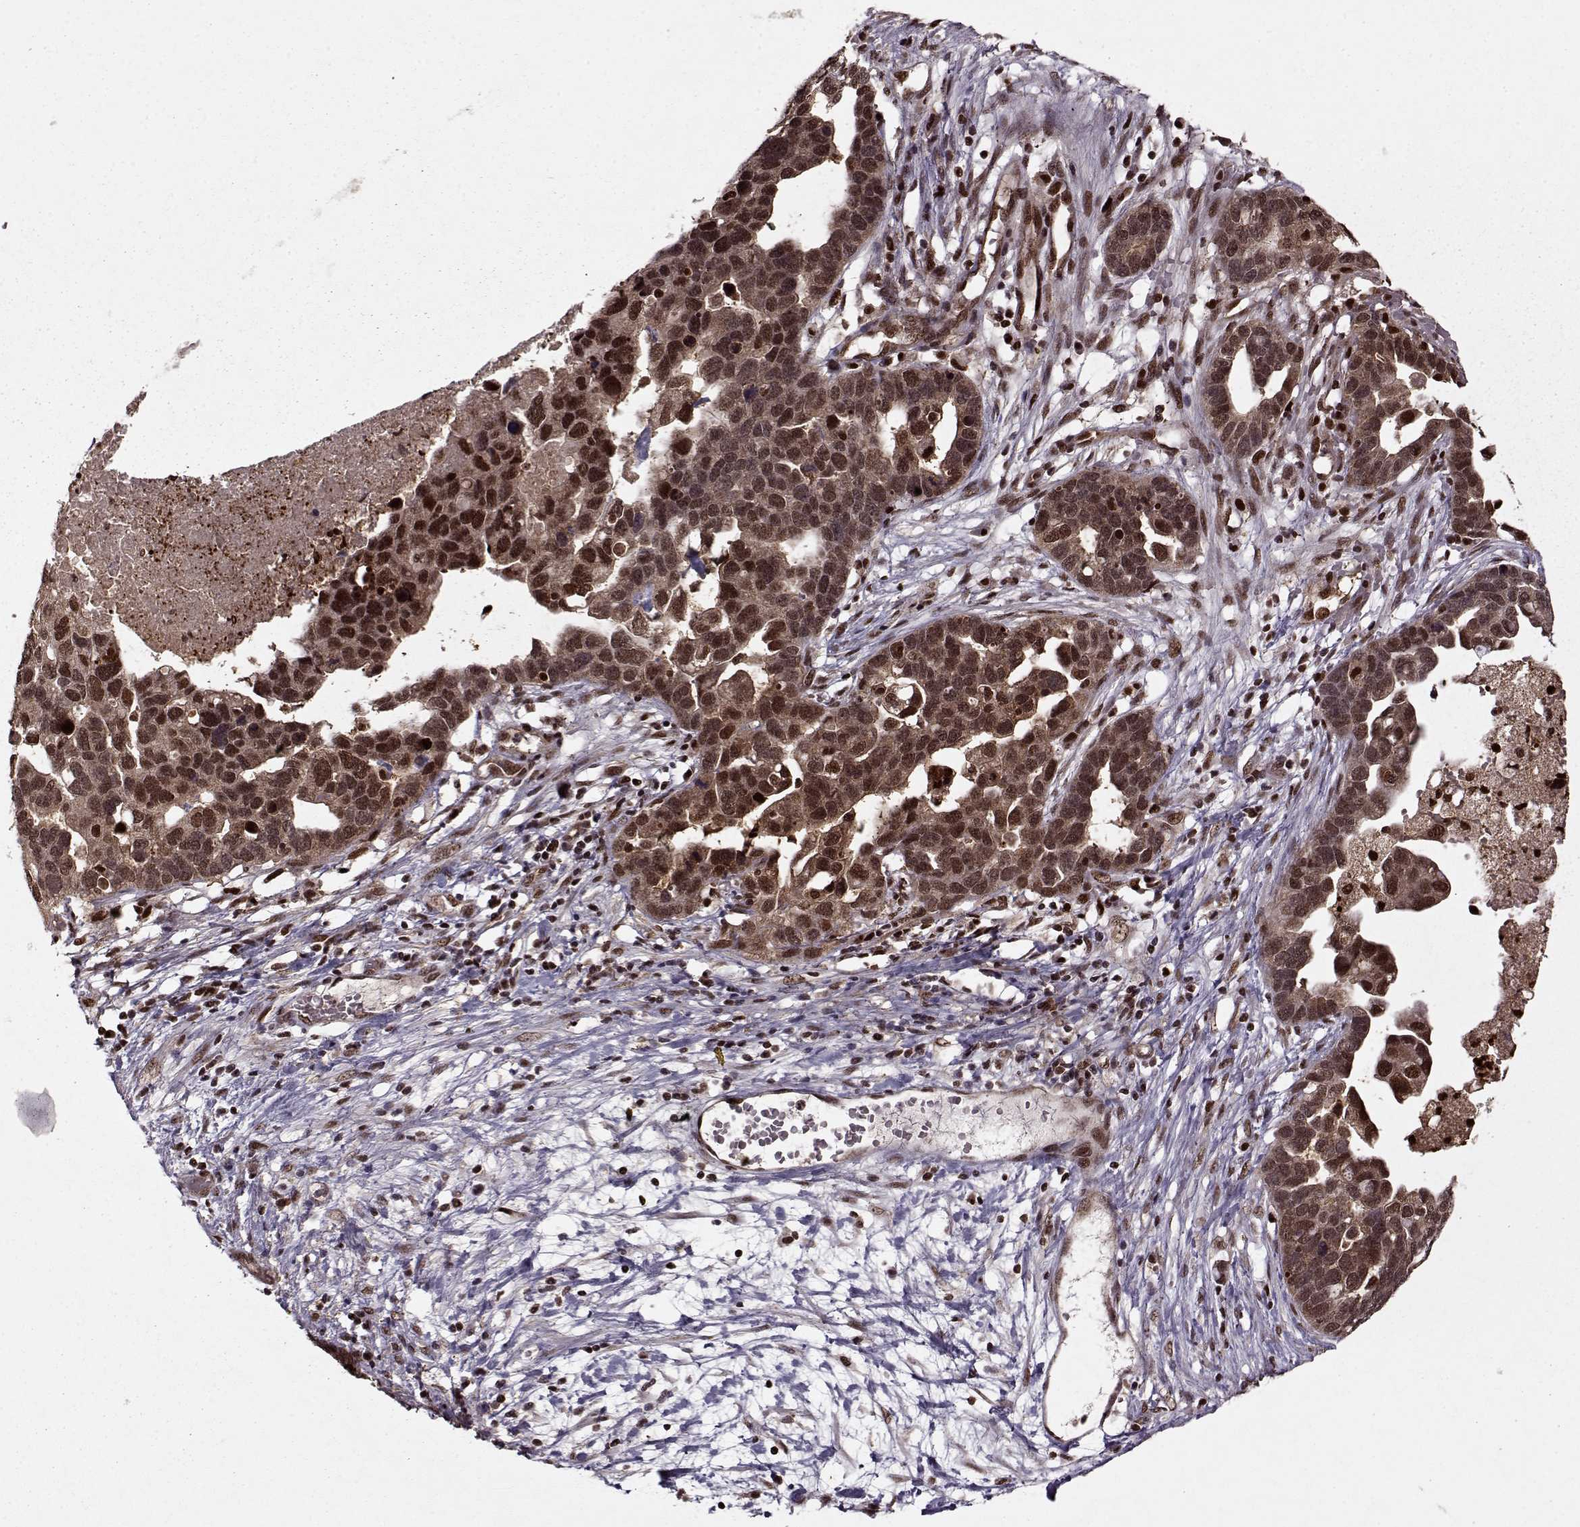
{"staining": {"intensity": "moderate", "quantity": ">75%", "location": "cytoplasmic/membranous,nuclear"}, "tissue": "ovarian cancer", "cell_type": "Tumor cells", "image_type": "cancer", "snomed": [{"axis": "morphology", "description": "Cystadenocarcinoma, serous, NOS"}, {"axis": "topography", "description": "Ovary"}], "caption": "IHC of ovarian serous cystadenocarcinoma exhibits medium levels of moderate cytoplasmic/membranous and nuclear expression in about >75% of tumor cells.", "gene": "PSMA7", "patient": {"sex": "female", "age": 54}}